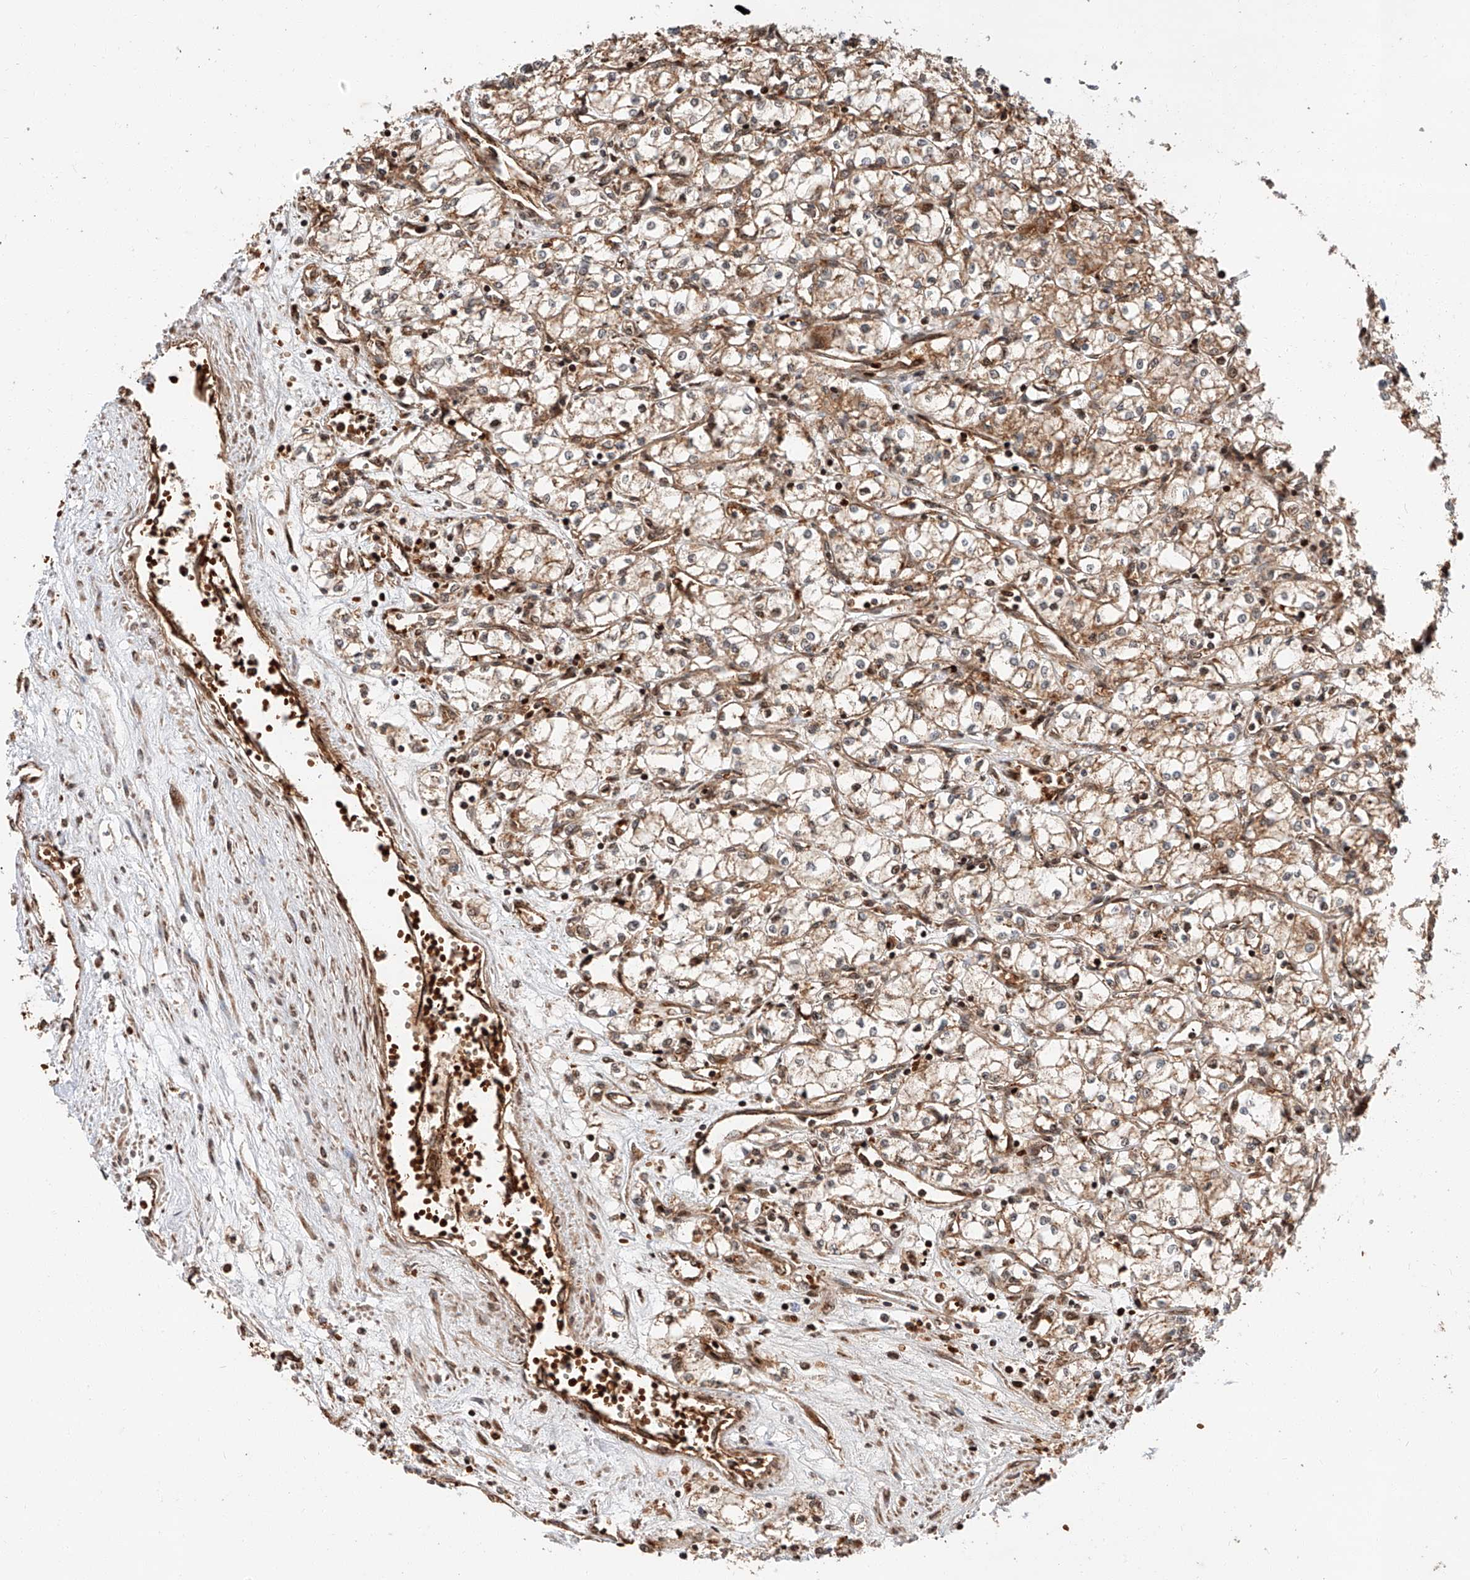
{"staining": {"intensity": "moderate", "quantity": ">75%", "location": "cytoplasmic/membranous"}, "tissue": "renal cancer", "cell_type": "Tumor cells", "image_type": "cancer", "snomed": [{"axis": "morphology", "description": "Adenocarcinoma, NOS"}, {"axis": "topography", "description": "Kidney"}], "caption": "The histopathology image reveals staining of renal cancer, revealing moderate cytoplasmic/membranous protein positivity (brown color) within tumor cells. The staining was performed using DAB to visualize the protein expression in brown, while the nuclei were stained in blue with hematoxylin (Magnification: 20x).", "gene": "THTPA", "patient": {"sex": "male", "age": 59}}